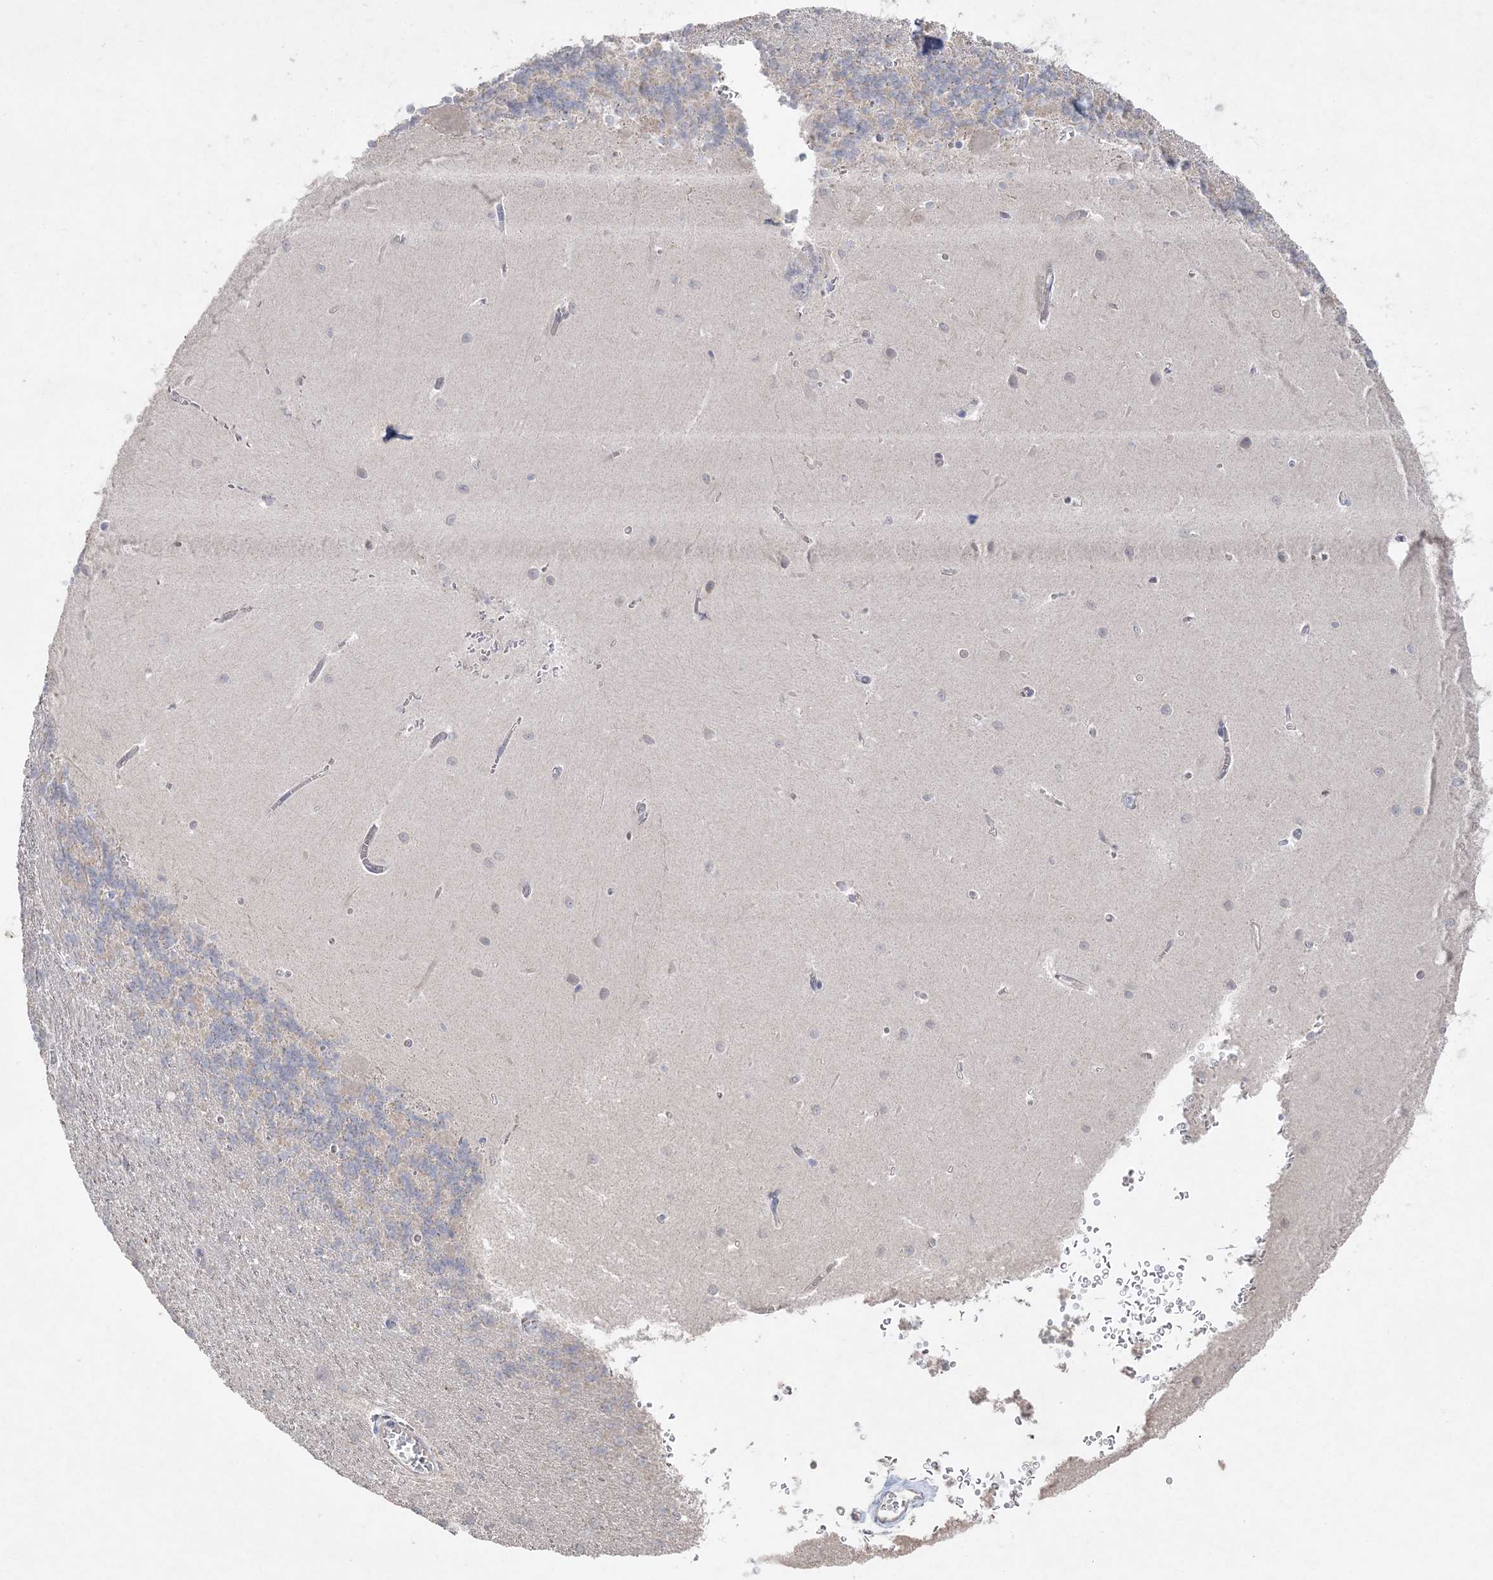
{"staining": {"intensity": "negative", "quantity": "none", "location": "none"}, "tissue": "cerebellum", "cell_type": "Cells in granular layer", "image_type": "normal", "snomed": [{"axis": "morphology", "description": "Normal tissue, NOS"}, {"axis": "topography", "description": "Cerebellum"}], "caption": "DAB immunohistochemical staining of normal human cerebellum exhibits no significant staining in cells in granular layer. Brightfield microscopy of immunohistochemistry (IHC) stained with DAB (3,3'-diaminobenzidine) (brown) and hematoxylin (blue), captured at high magnification.", "gene": "SH3BP4", "patient": {"sex": "male", "age": 37}}